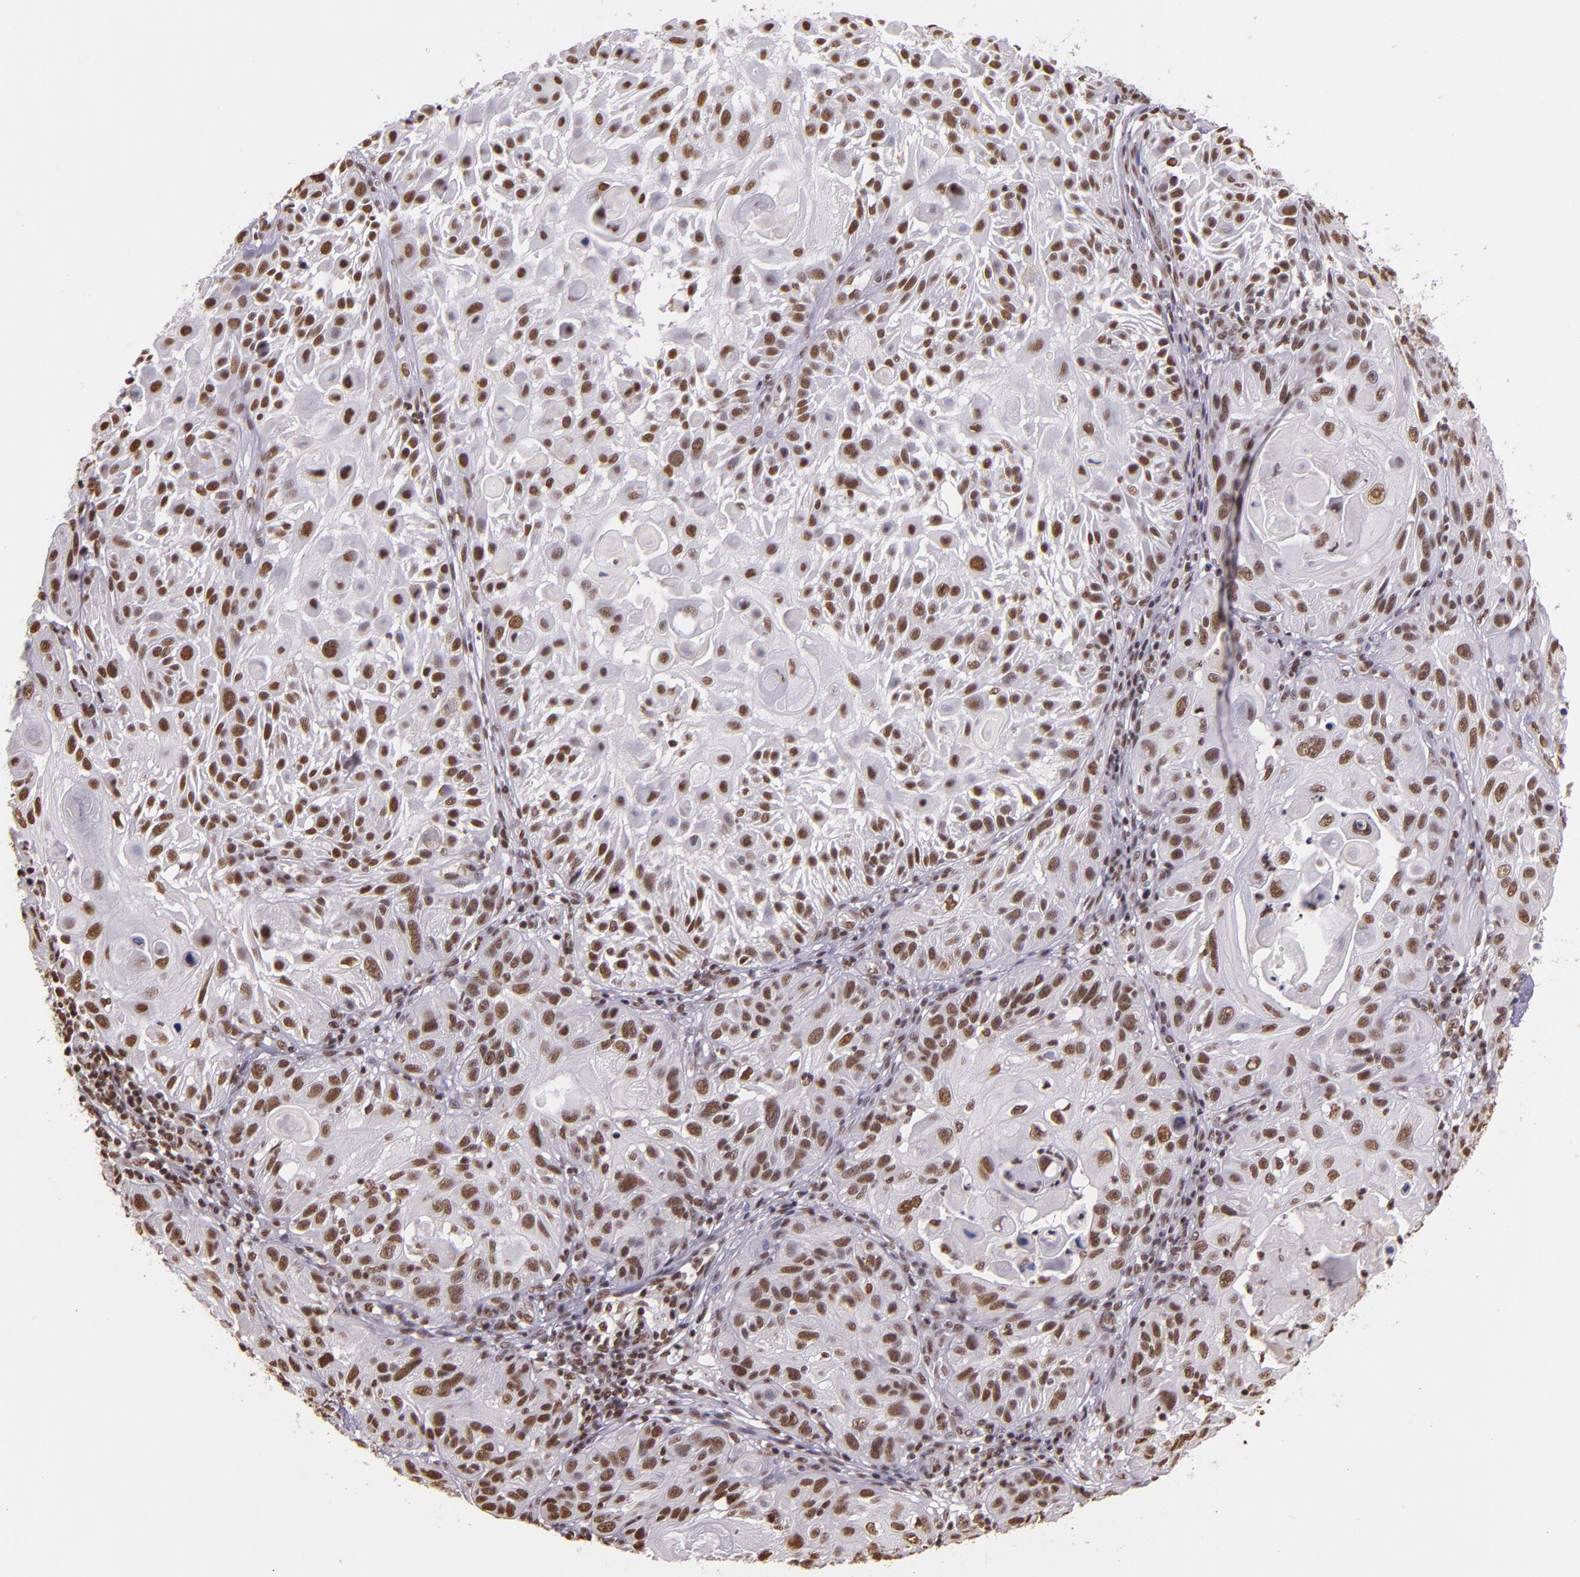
{"staining": {"intensity": "moderate", "quantity": ">75%", "location": "nuclear"}, "tissue": "skin cancer", "cell_type": "Tumor cells", "image_type": "cancer", "snomed": [{"axis": "morphology", "description": "Squamous cell carcinoma, NOS"}, {"axis": "topography", "description": "Skin"}], "caption": "Immunohistochemistry (IHC) histopathology image of neoplastic tissue: skin cancer (squamous cell carcinoma) stained using immunohistochemistry (IHC) shows medium levels of moderate protein expression localized specifically in the nuclear of tumor cells, appearing as a nuclear brown color.", "gene": "USF1", "patient": {"sex": "female", "age": 89}}